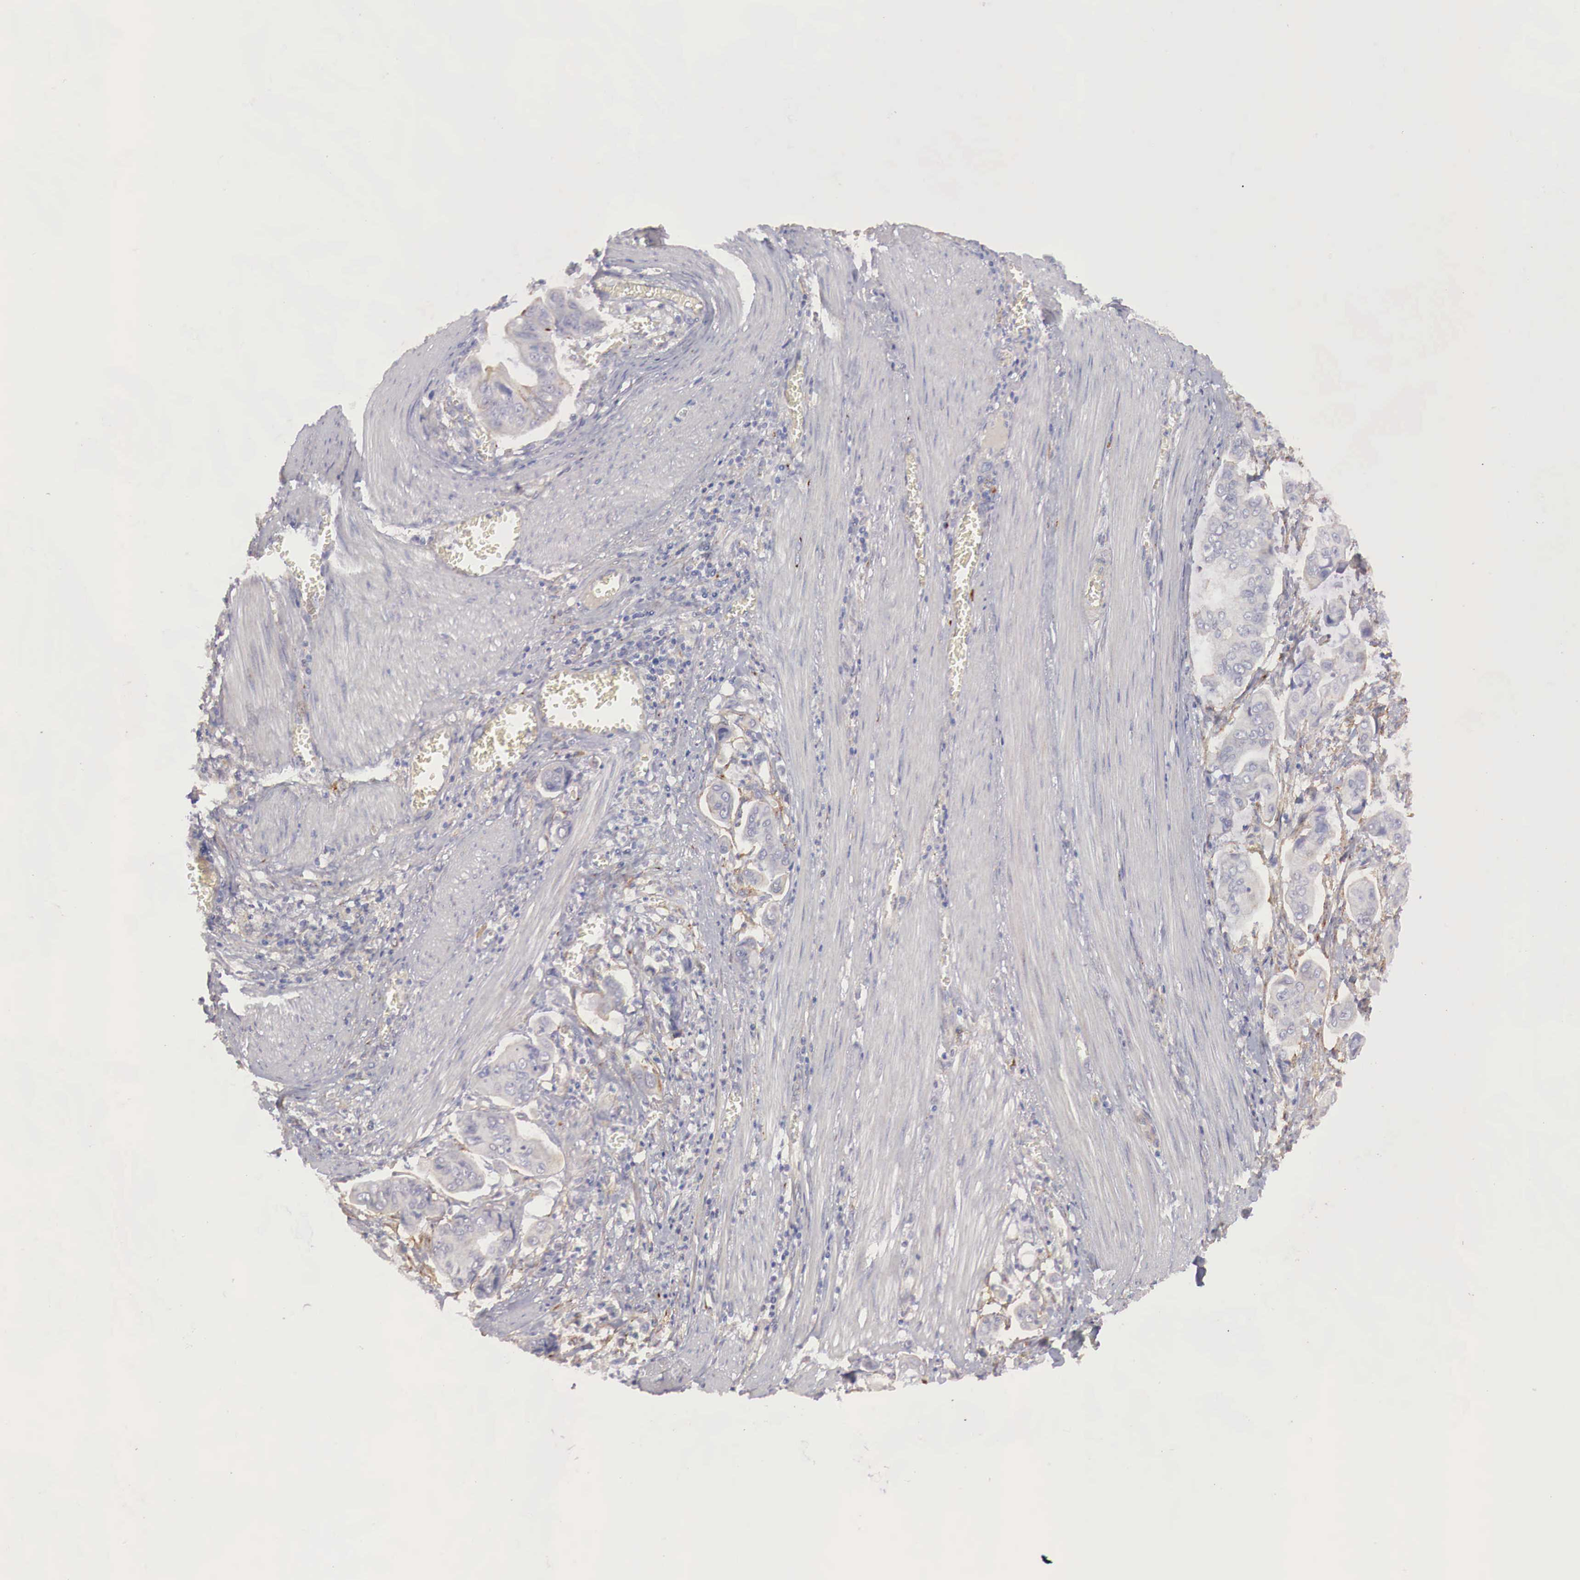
{"staining": {"intensity": "negative", "quantity": "none", "location": "none"}, "tissue": "stomach cancer", "cell_type": "Tumor cells", "image_type": "cancer", "snomed": [{"axis": "morphology", "description": "Adenocarcinoma, NOS"}, {"axis": "topography", "description": "Stomach, upper"}], "caption": "Immunohistochemistry (IHC) histopathology image of stomach cancer stained for a protein (brown), which exhibits no expression in tumor cells. Brightfield microscopy of immunohistochemistry (IHC) stained with DAB (3,3'-diaminobenzidine) (brown) and hematoxylin (blue), captured at high magnification.", "gene": "KLHDC7B", "patient": {"sex": "male", "age": 80}}